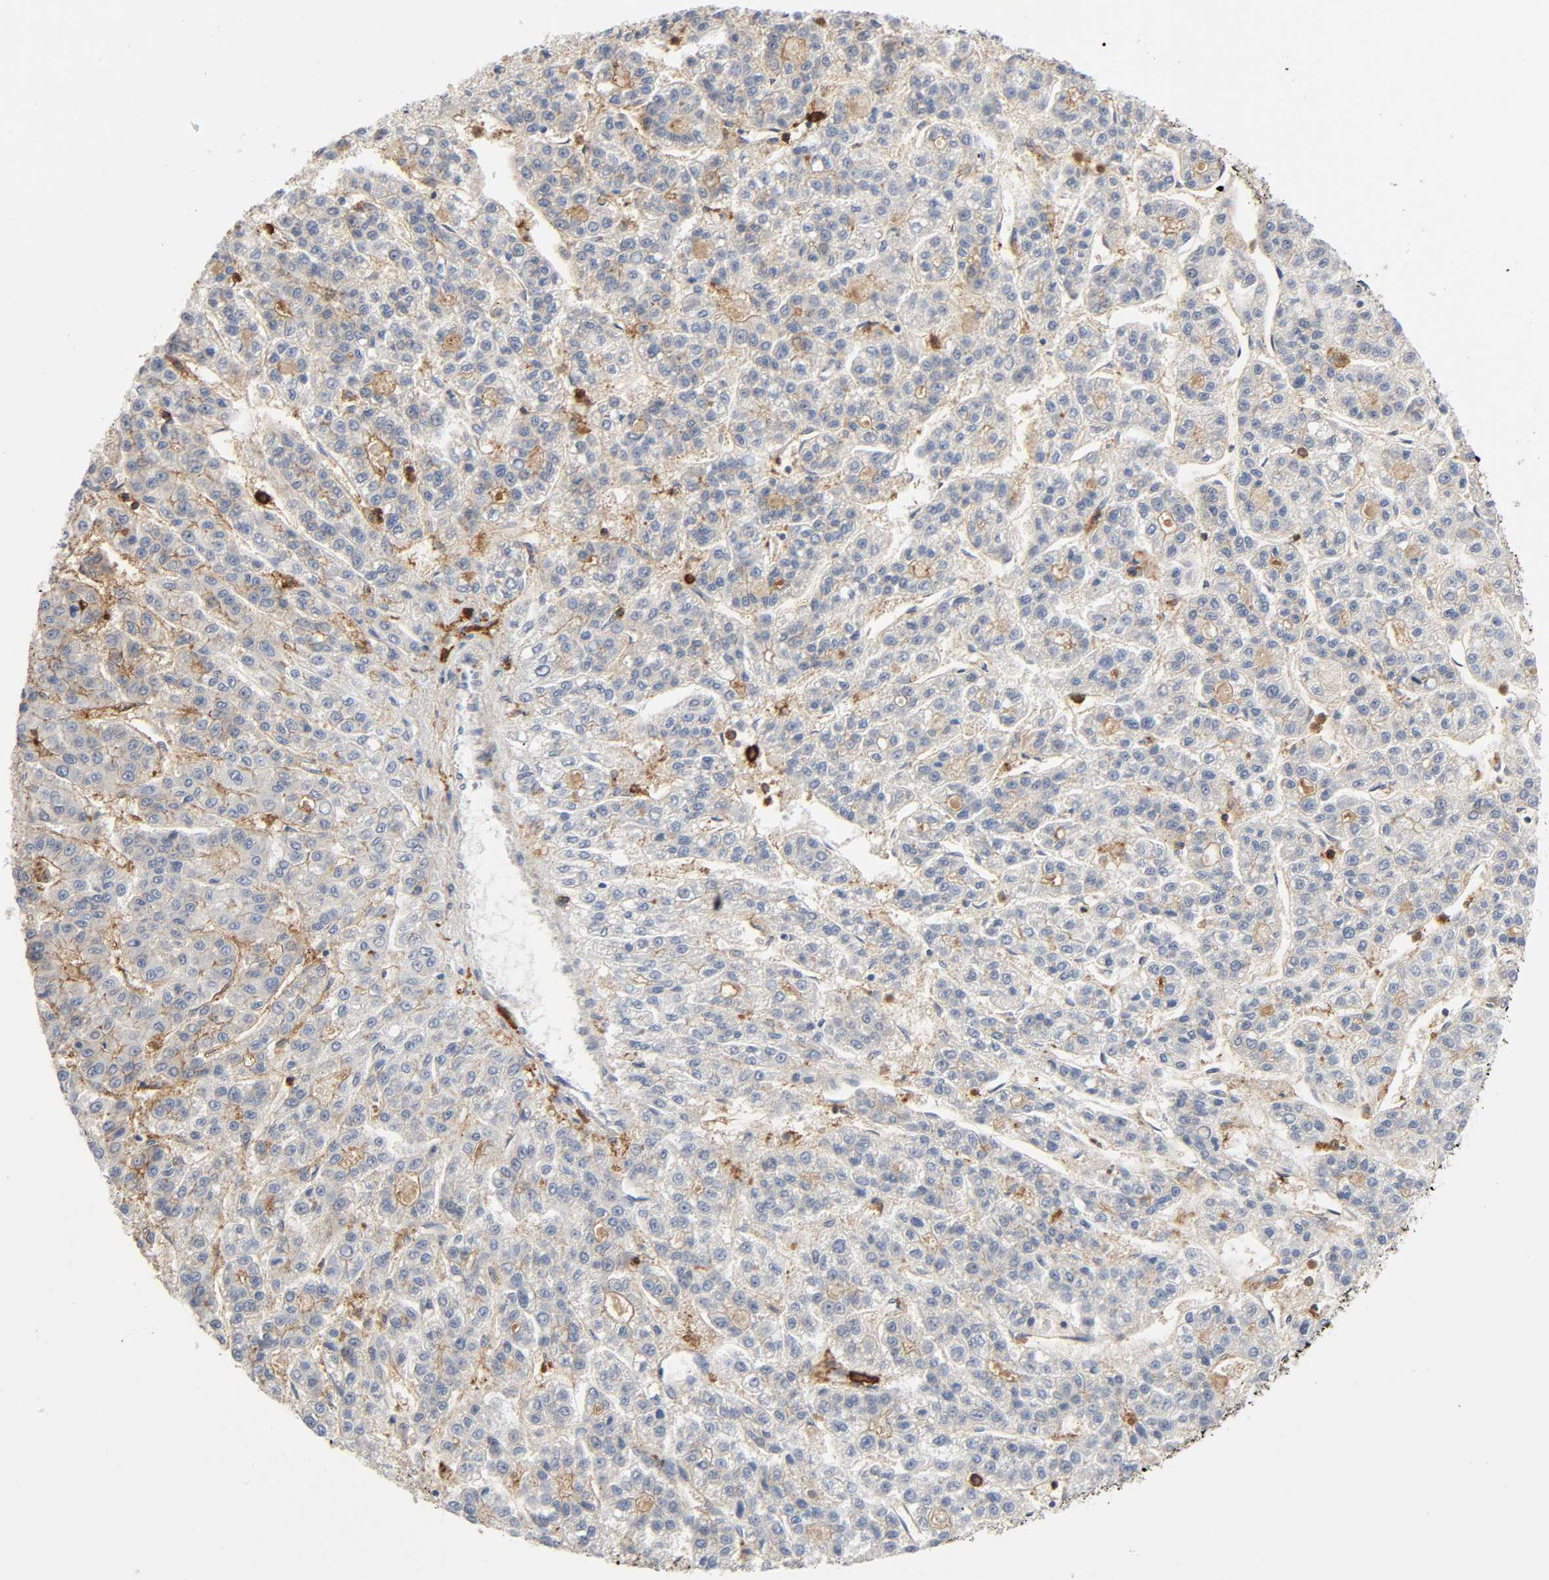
{"staining": {"intensity": "negative", "quantity": "none", "location": "none"}, "tissue": "liver cancer", "cell_type": "Tumor cells", "image_type": "cancer", "snomed": [{"axis": "morphology", "description": "Carcinoma, Hepatocellular, NOS"}, {"axis": "topography", "description": "Liver"}], "caption": "Image shows no protein expression in tumor cells of liver cancer (hepatocellular carcinoma) tissue.", "gene": "LYN", "patient": {"sex": "male", "age": 70}}